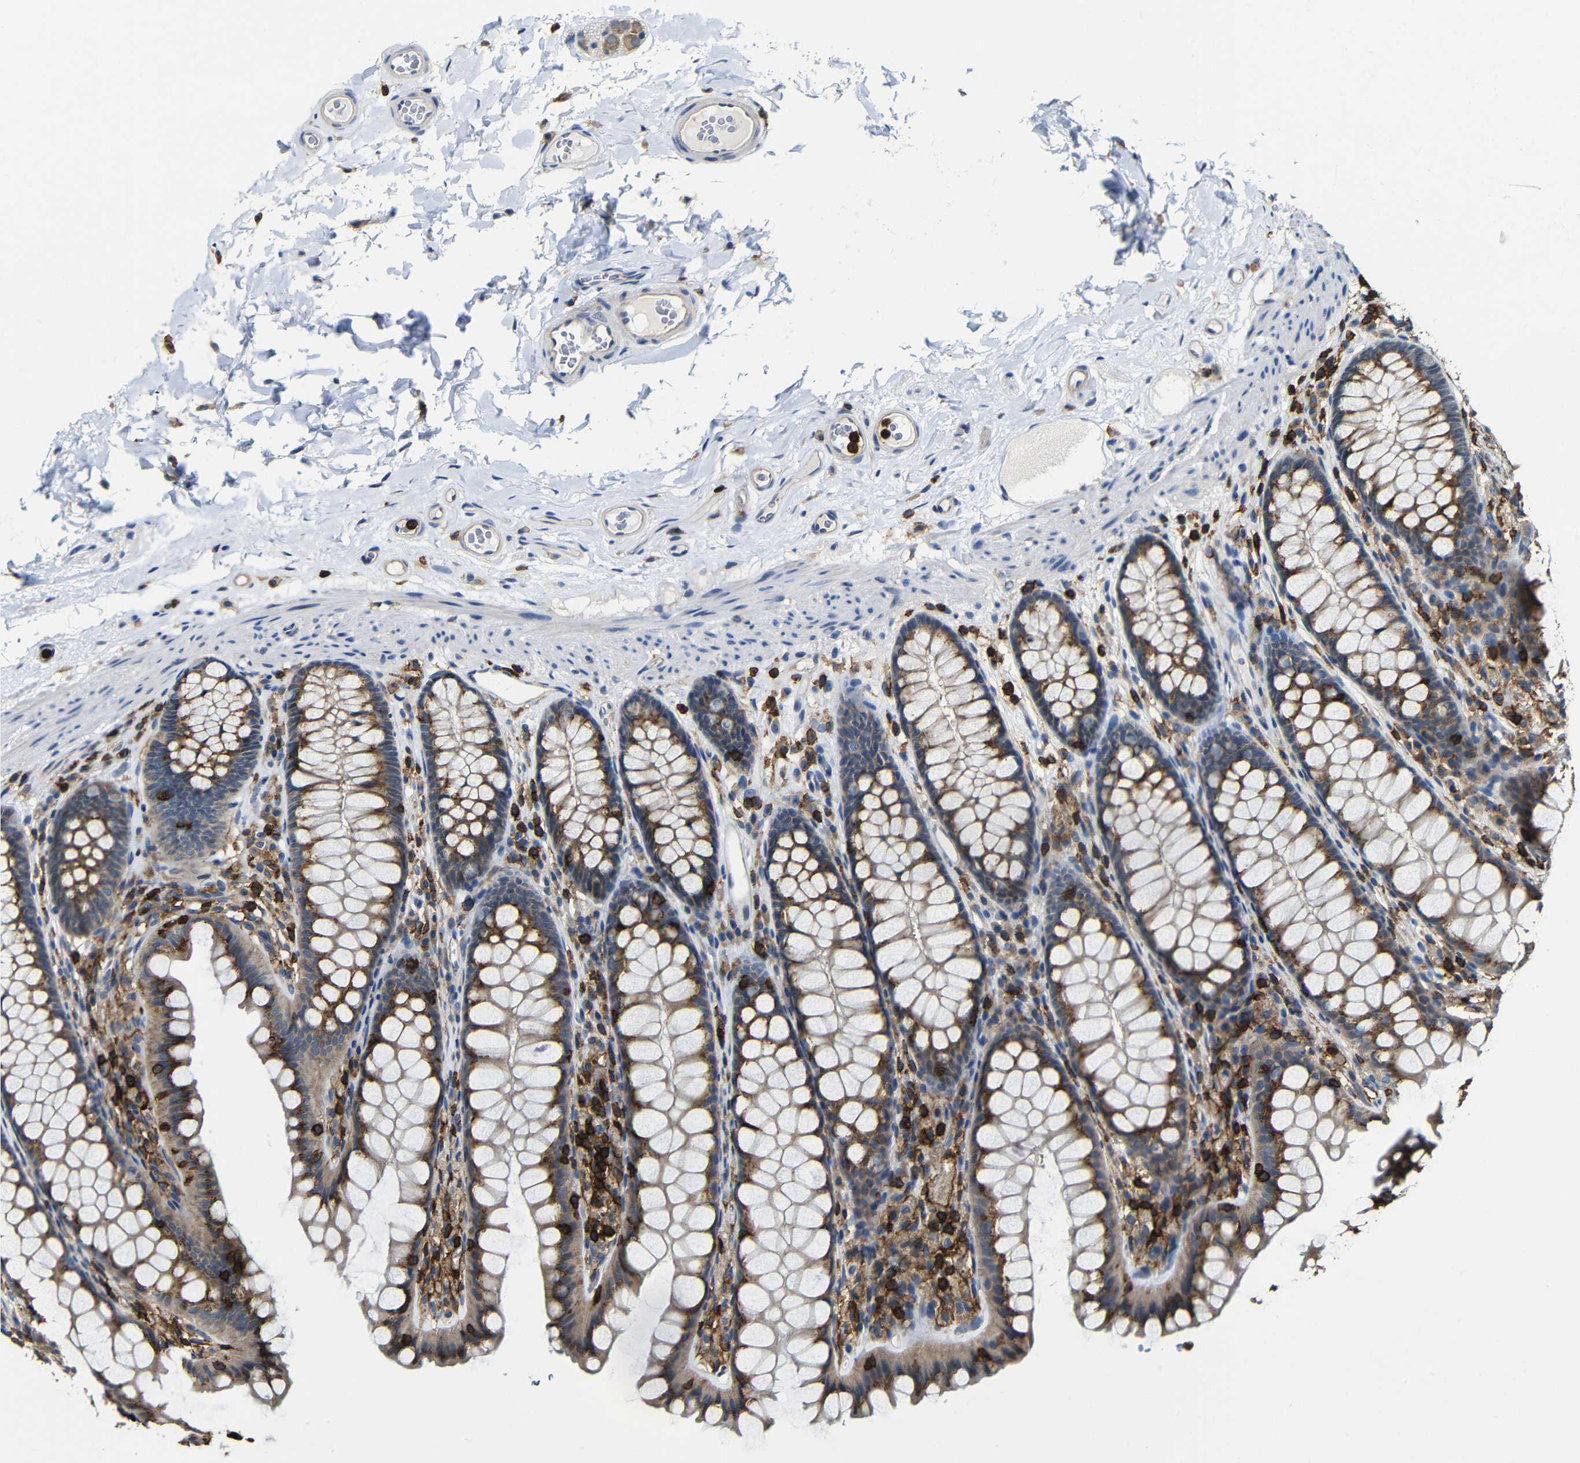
{"staining": {"intensity": "weak", "quantity": "25%-75%", "location": "cytoplasmic/membranous"}, "tissue": "colon", "cell_type": "Endothelial cells", "image_type": "normal", "snomed": [{"axis": "morphology", "description": "Normal tissue, NOS"}, {"axis": "topography", "description": "Colon"}], "caption": "IHC photomicrograph of normal human colon stained for a protein (brown), which exhibits low levels of weak cytoplasmic/membranous expression in approximately 25%-75% of endothelial cells.", "gene": "P2RY12", "patient": {"sex": "female", "age": 55}}